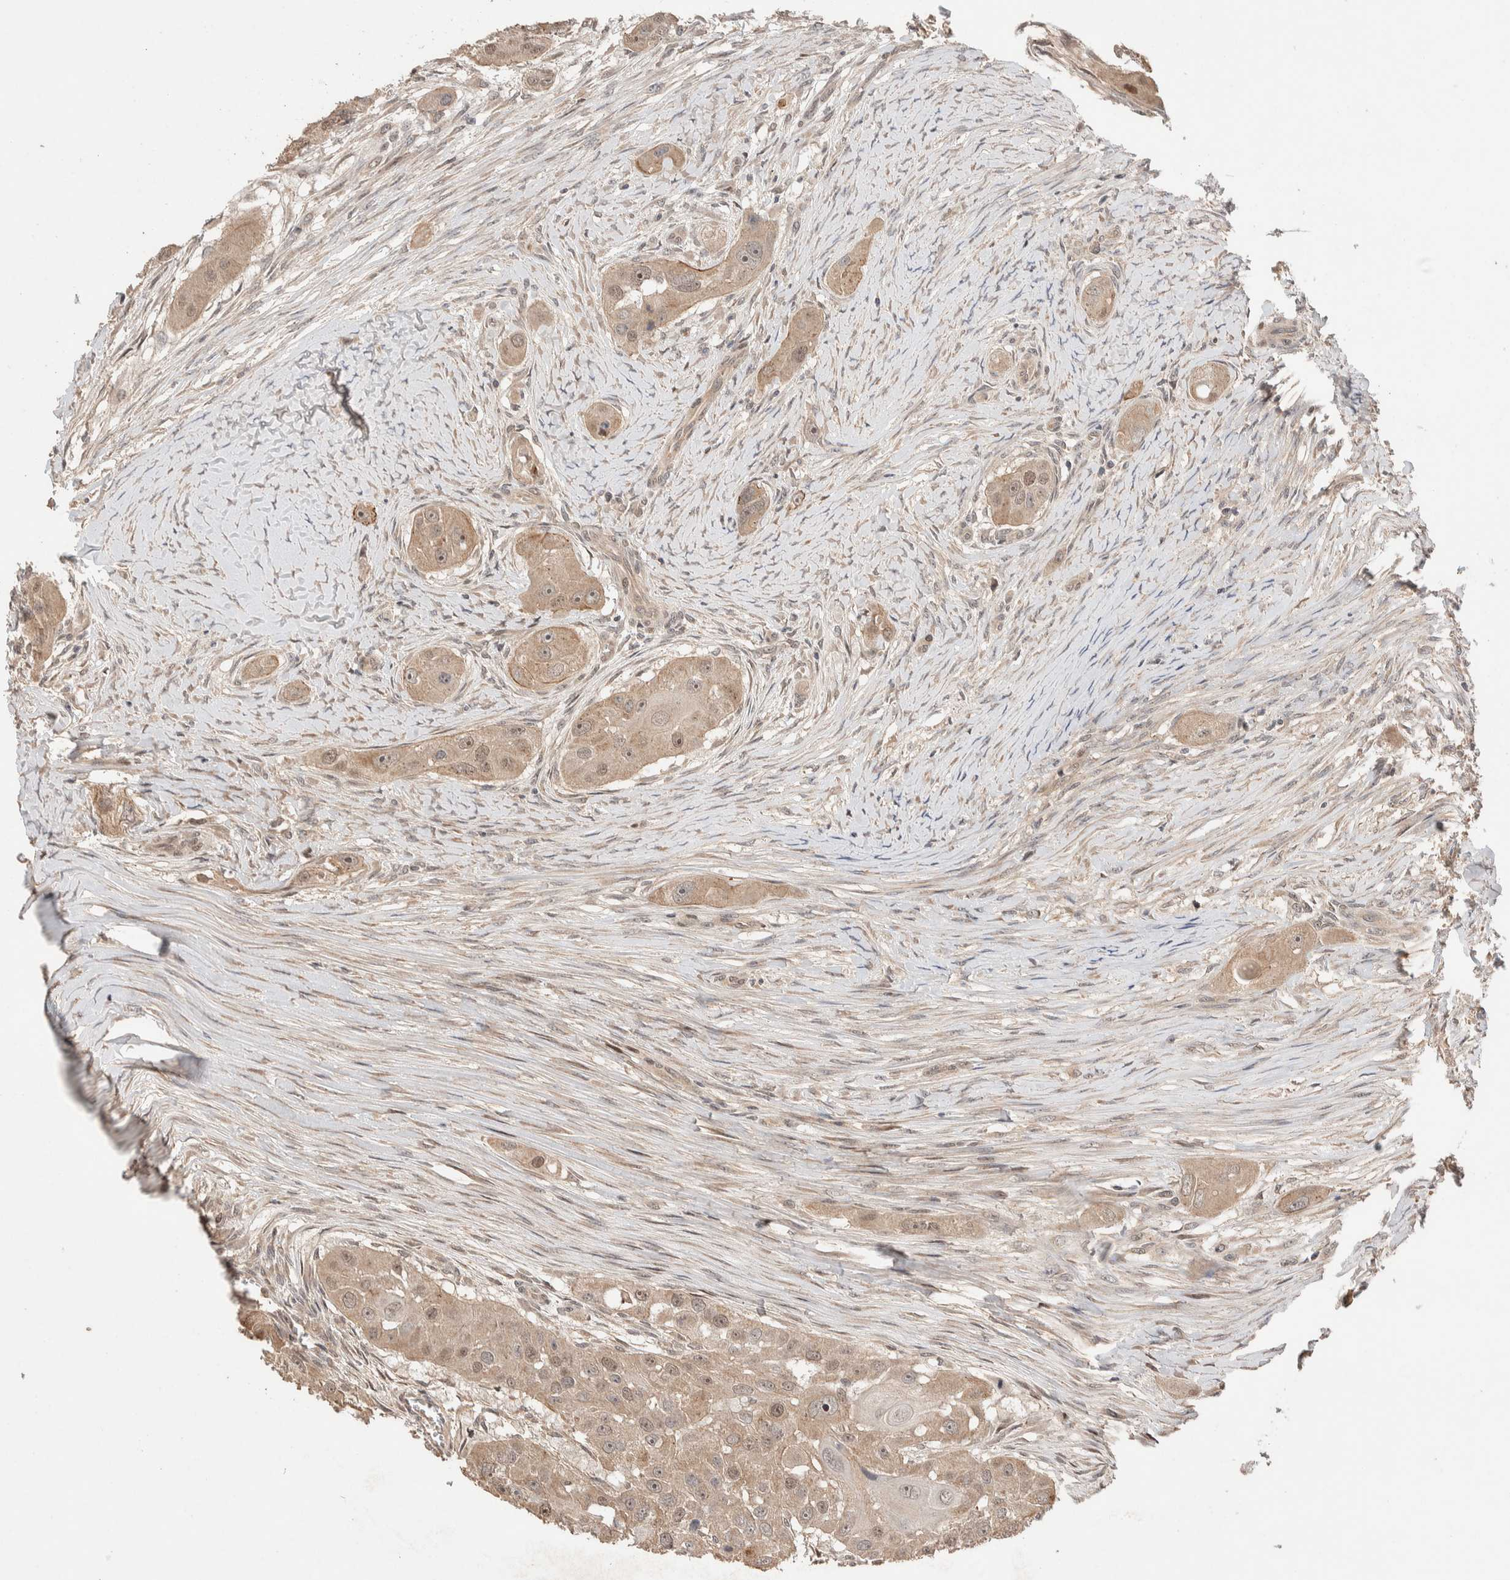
{"staining": {"intensity": "weak", "quantity": ">75%", "location": "cytoplasmic/membranous,nuclear"}, "tissue": "head and neck cancer", "cell_type": "Tumor cells", "image_type": "cancer", "snomed": [{"axis": "morphology", "description": "Normal tissue, NOS"}, {"axis": "morphology", "description": "Squamous cell carcinoma, NOS"}, {"axis": "topography", "description": "Skeletal muscle"}, {"axis": "topography", "description": "Head-Neck"}], "caption": "High-power microscopy captured an IHC micrograph of head and neck cancer, revealing weak cytoplasmic/membranous and nuclear staining in about >75% of tumor cells.", "gene": "PRDM15", "patient": {"sex": "male", "age": 51}}